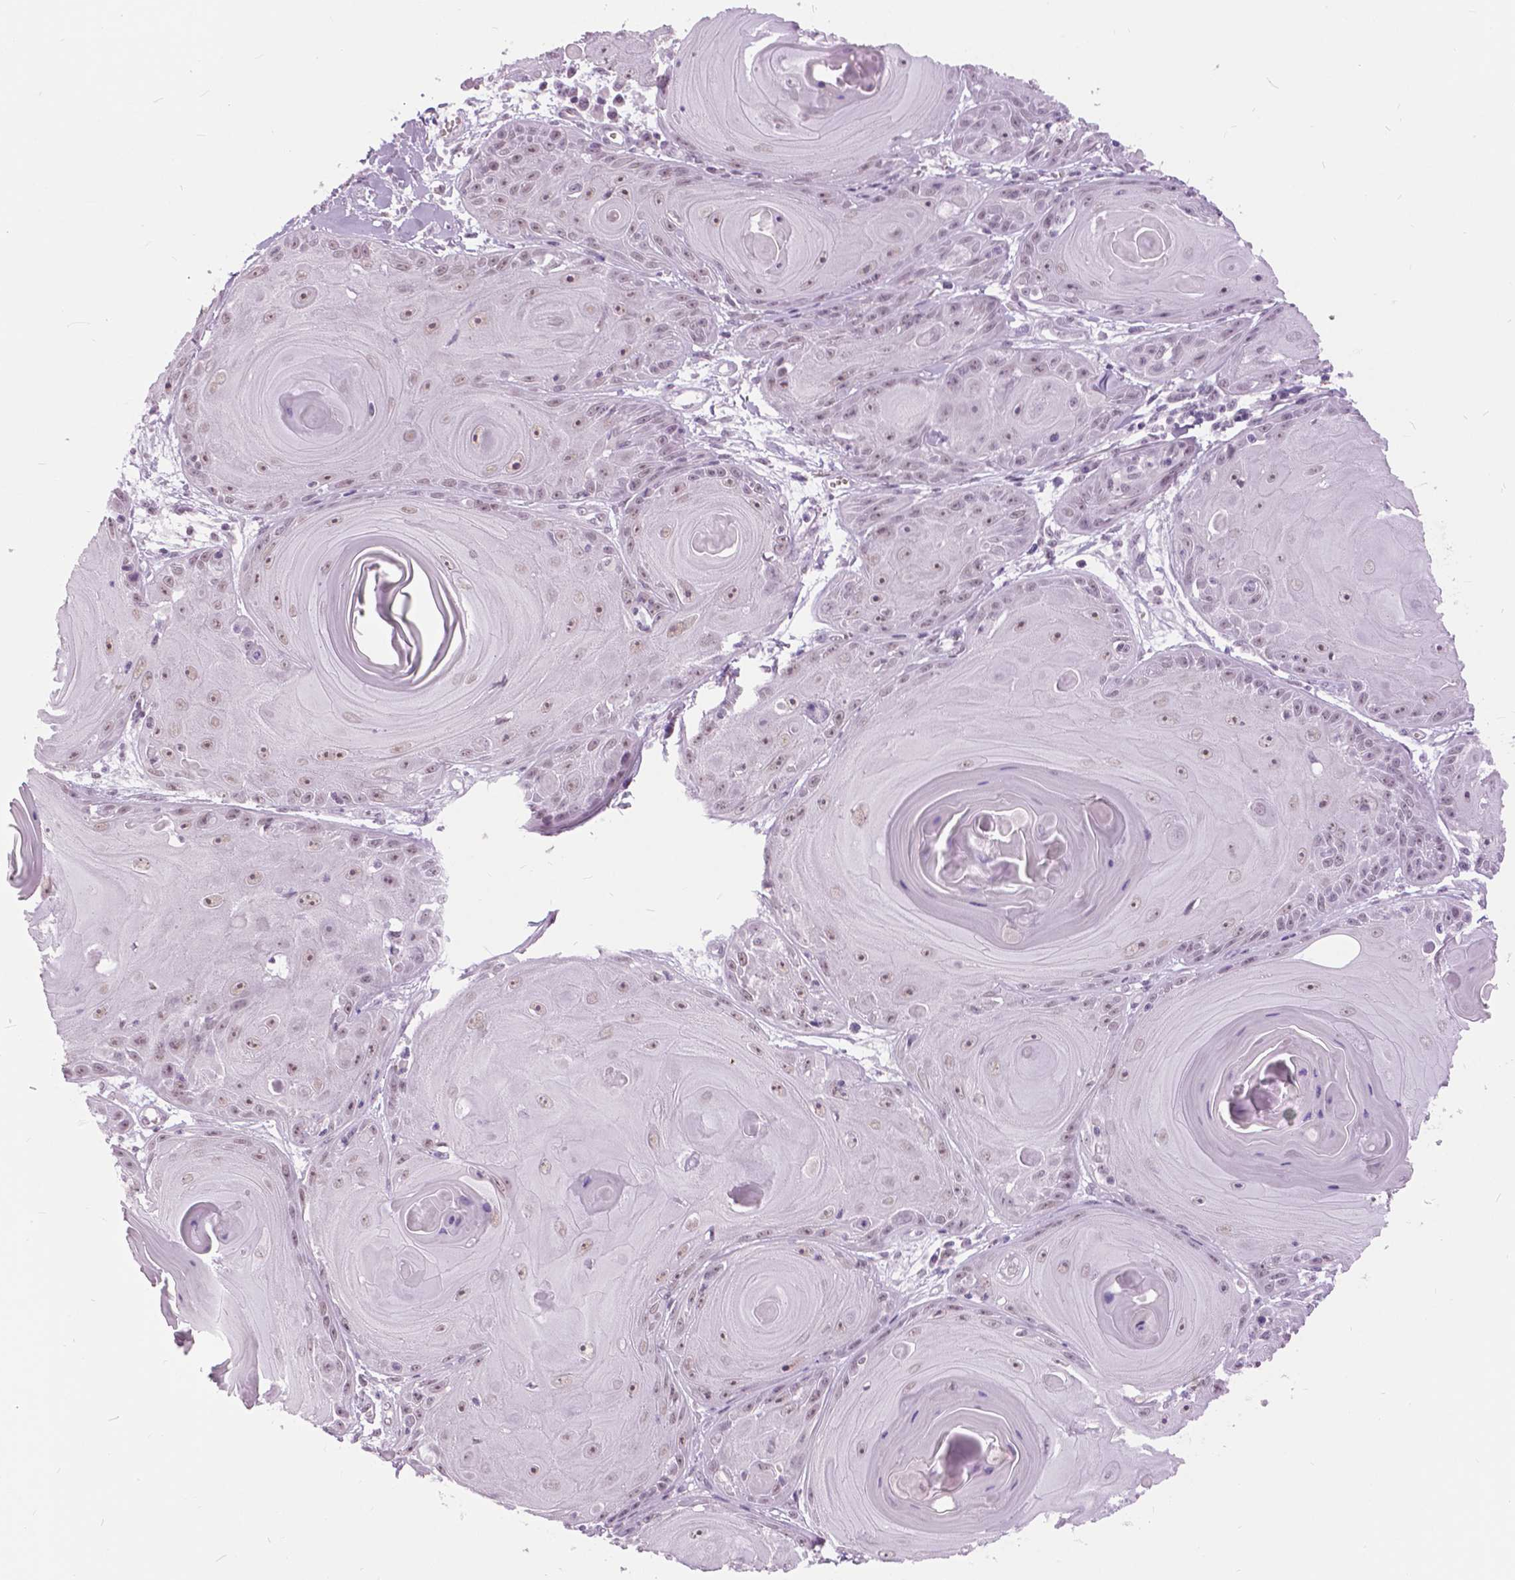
{"staining": {"intensity": "weak", "quantity": "25%-75%", "location": "nuclear"}, "tissue": "skin cancer", "cell_type": "Tumor cells", "image_type": "cancer", "snomed": [{"axis": "morphology", "description": "Squamous cell carcinoma, NOS"}, {"axis": "topography", "description": "Skin"}, {"axis": "topography", "description": "Vulva"}], "caption": "Skin cancer stained with a brown dye reveals weak nuclear positive positivity in about 25%-75% of tumor cells.", "gene": "MYOM1", "patient": {"sex": "female", "age": 85}}